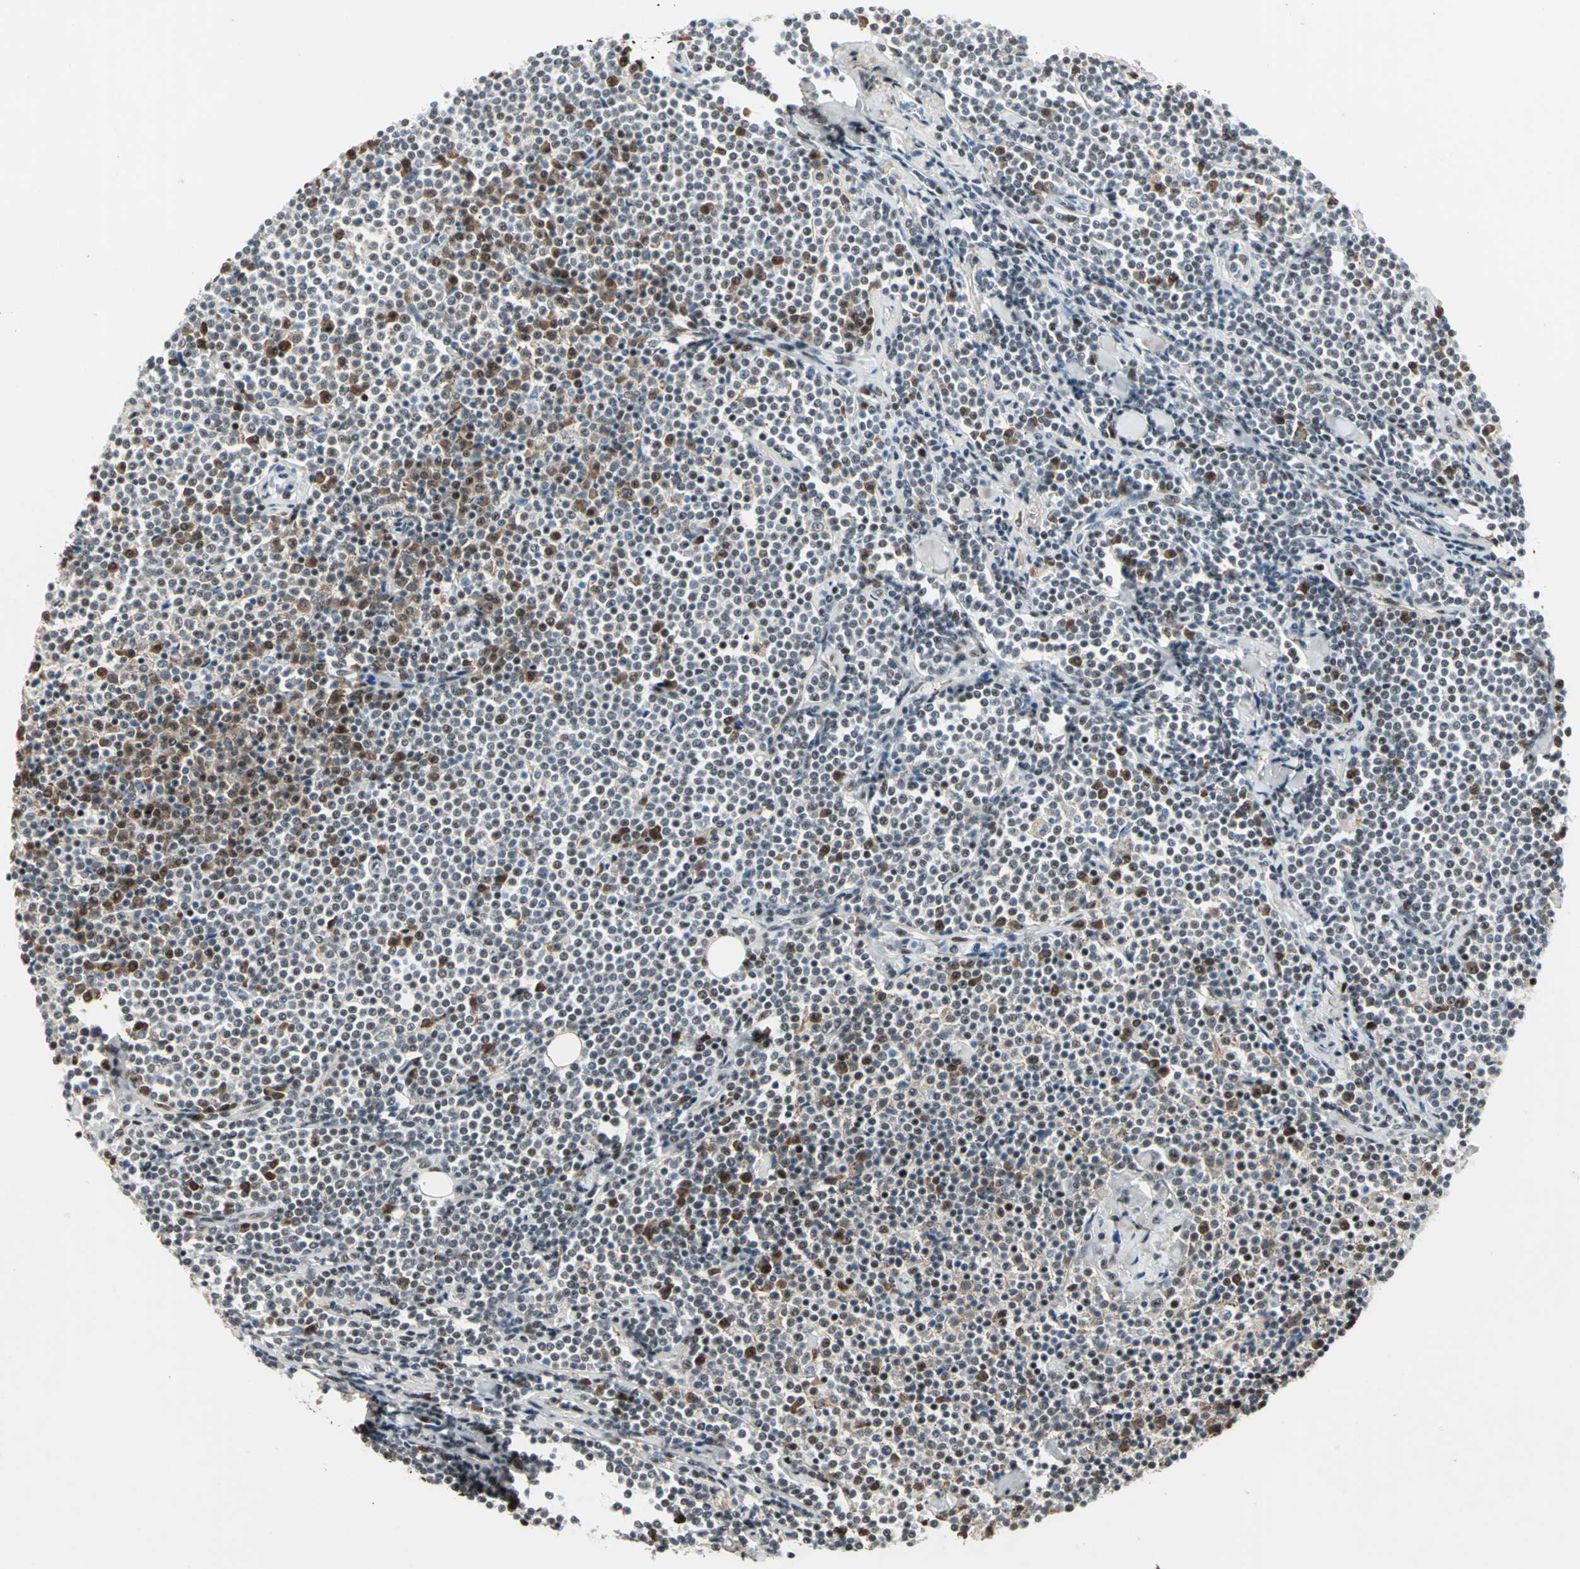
{"staining": {"intensity": "moderate", "quantity": "25%-75%", "location": "cytoplasmic/membranous,nuclear"}, "tissue": "lymphoma", "cell_type": "Tumor cells", "image_type": "cancer", "snomed": [{"axis": "morphology", "description": "Malignant lymphoma, non-Hodgkin's type, Low grade"}, {"axis": "topography", "description": "Soft tissue"}], "caption": "Tumor cells demonstrate medium levels of moderate cytoplasmic/membranous and nuclear staining in about 25%-75% of cells in malignant lymphoma, non-Hodgkin's type (low-grade).", "gene": "CCNT1", "patient": {"sex": "male", "age": 92}}